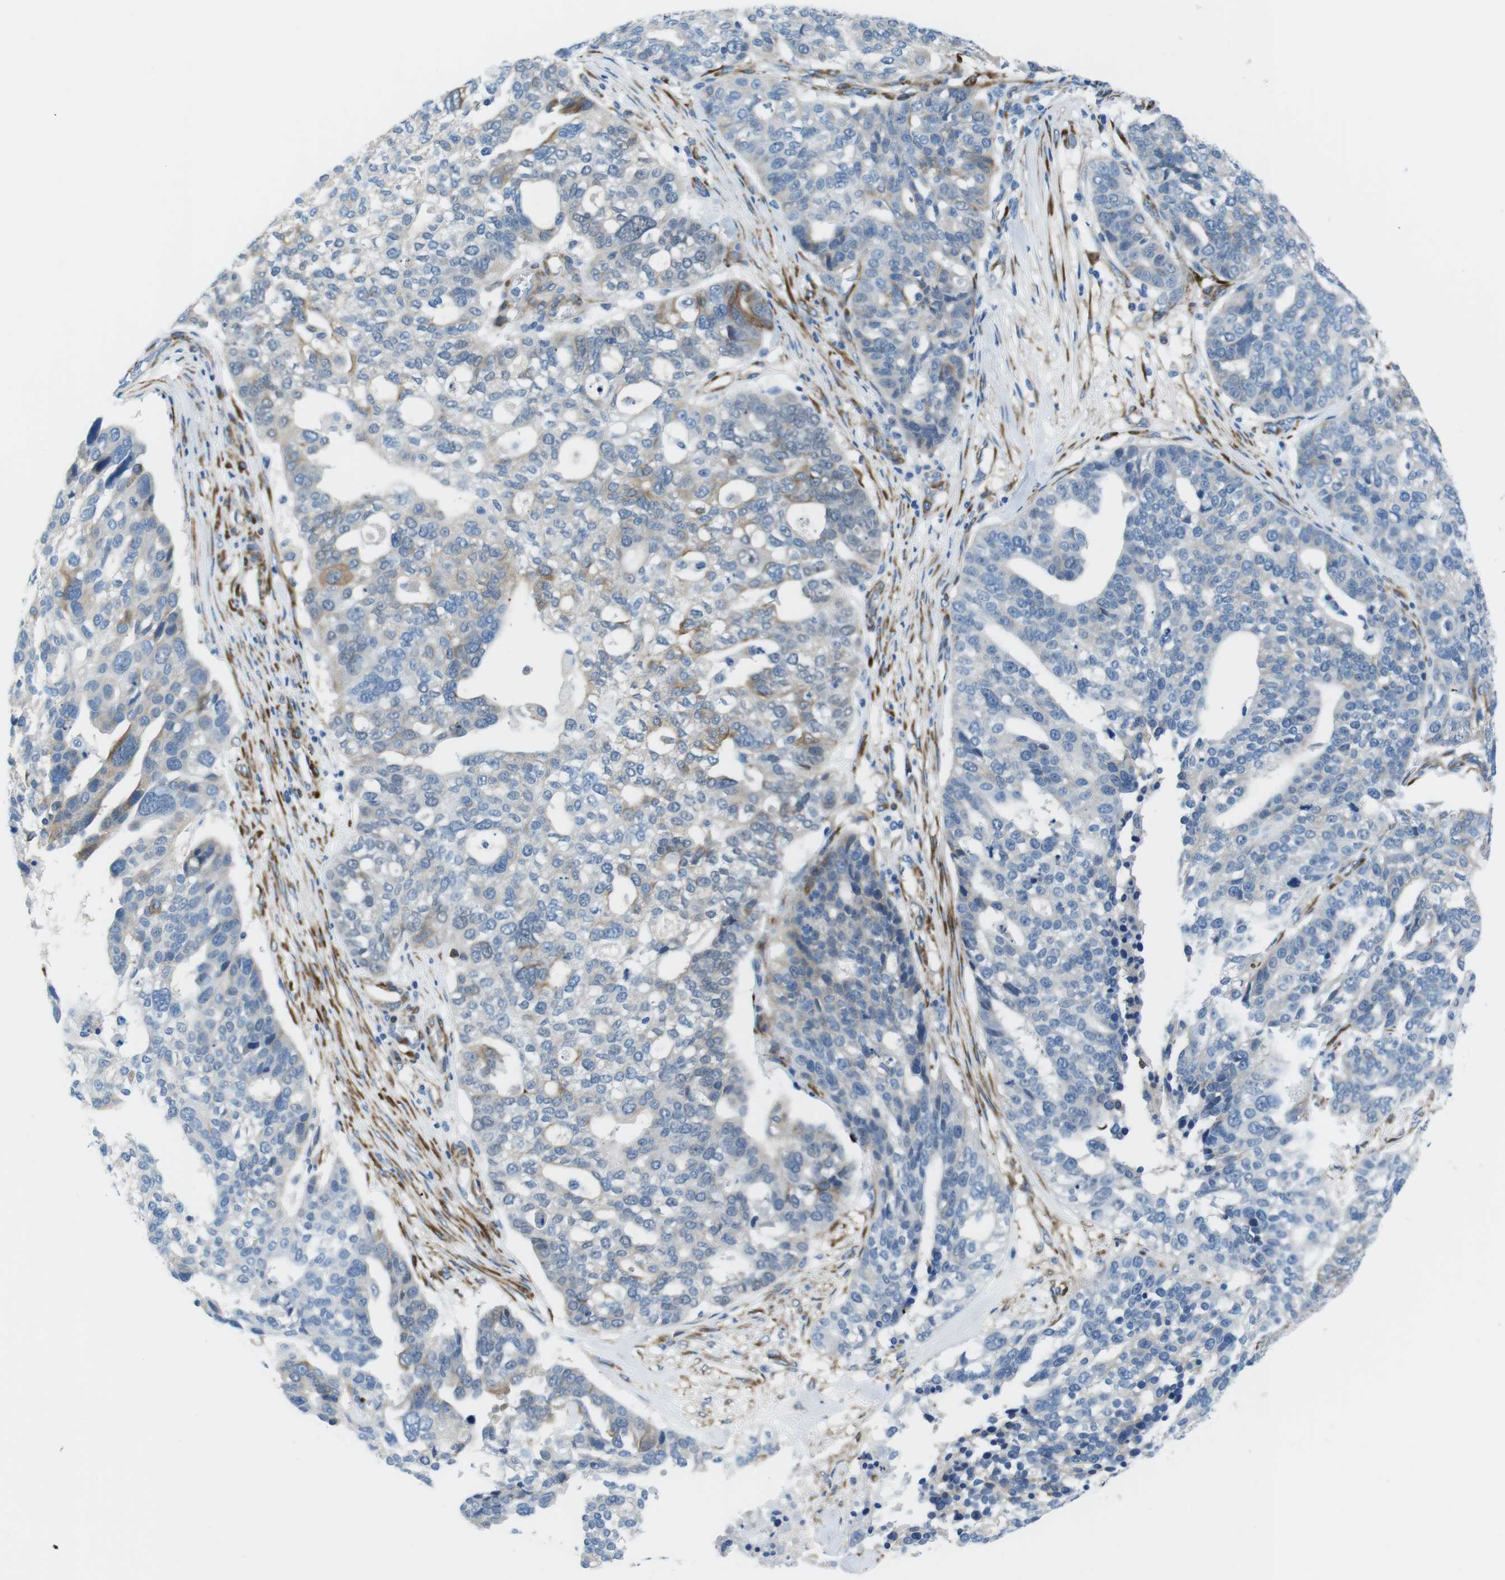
{"staining": {"intensity": "negative", "quantity": "none", "location": "none"}, "tissue": "ovarian cancer", "cell_type": "Tumor cells", "image_type": "cancer", "snomed": [{"axis": "morphology", "description": "Cystadenocarcinoma, serous, NOS"}, {"axis": "topography", "description": "Ovary"}], "caption": "High magnification brightfield microscopy of ovarian cancer stained with DAB (3,3'-diaminobenzidine) (brown) and counterstained with hematoxylin (blue): tumor cells show no significant staining.", "gene": "EMP2", "patient": {"sex": "female", "age": 59}}